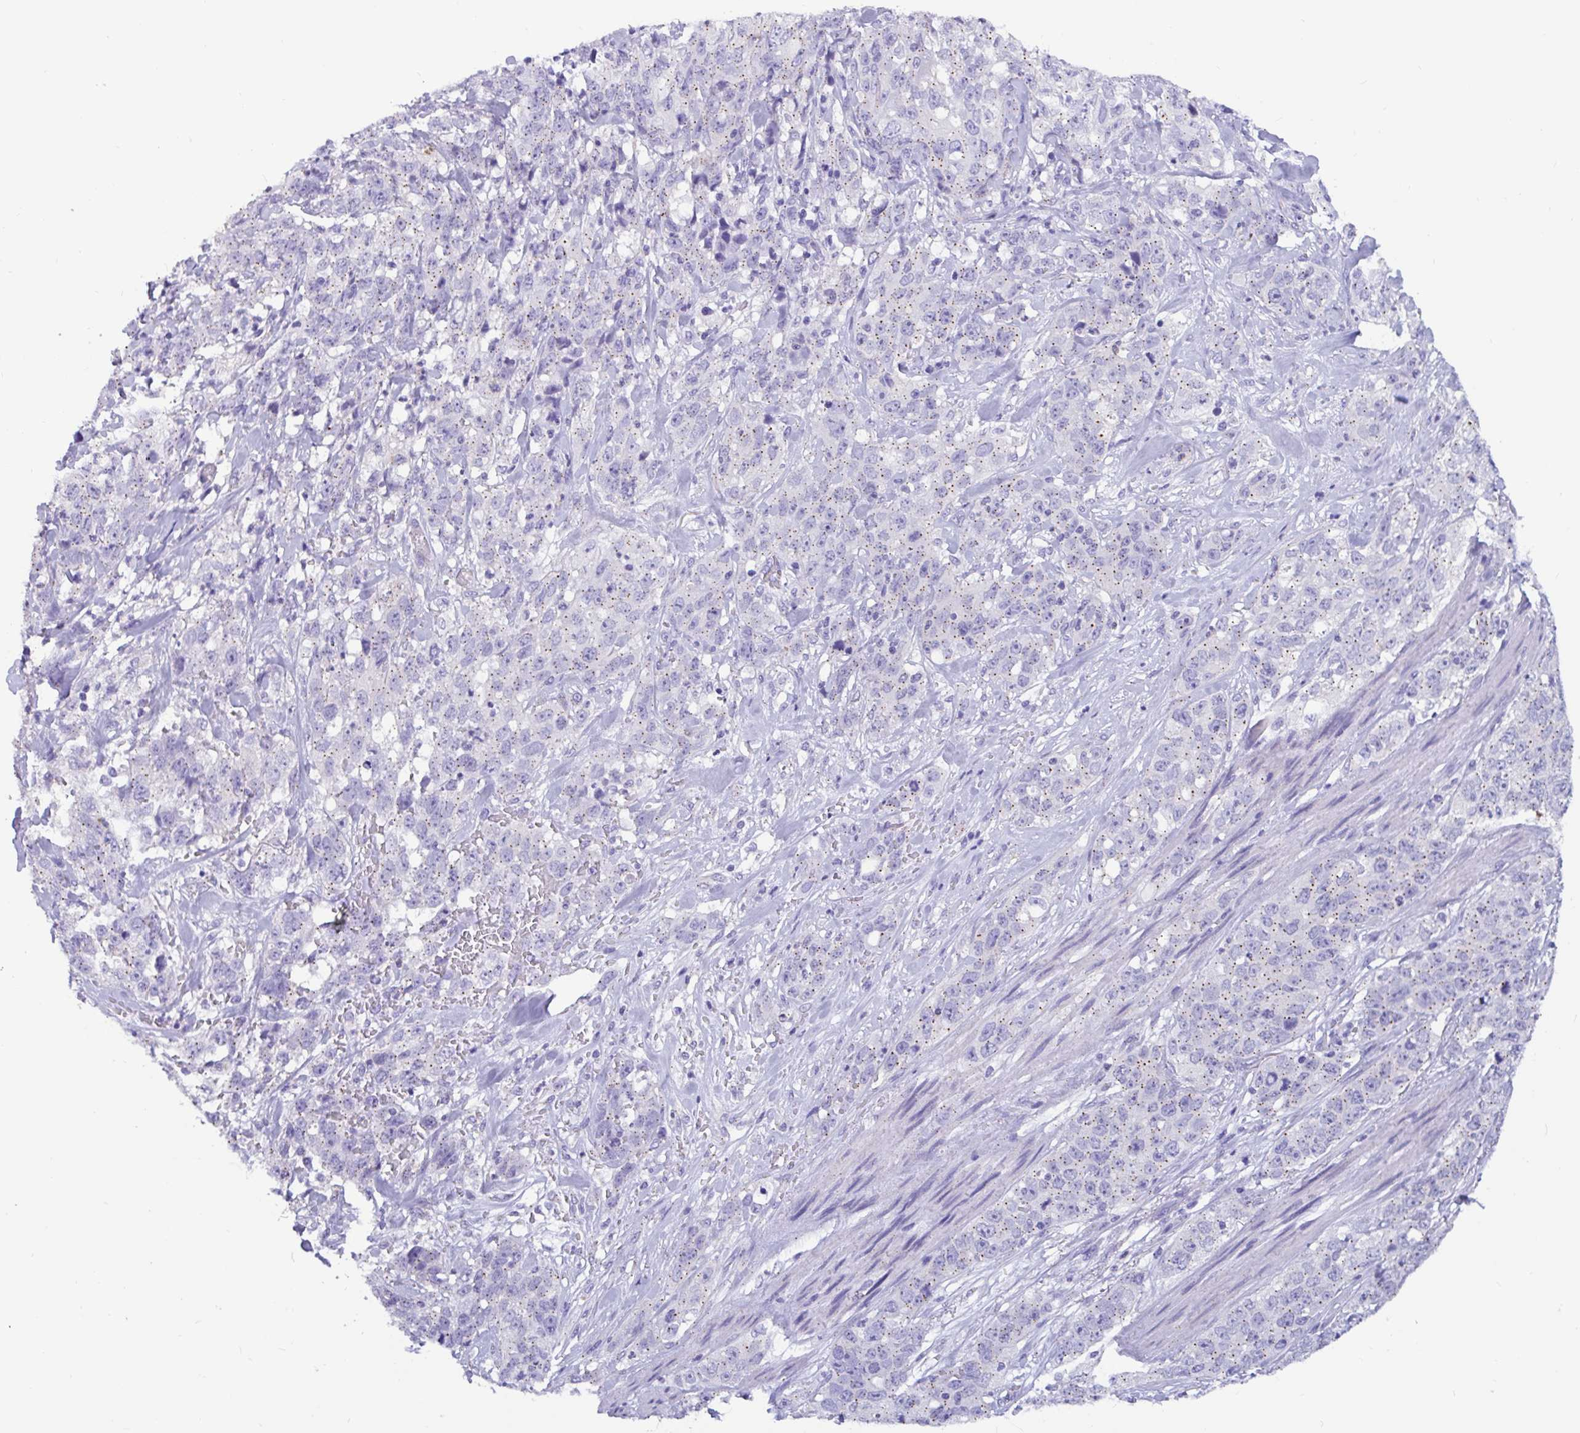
{"staining": {"intensity": "weak", "quantity": ">75%", "location": "cytoplasmic/membranous"}, "tissue": "stomach cancer", "cell_type": "Tumor cells", "image_type": "cancer", "snomed": [{"axis": "morphology", "description": "Adenocarcinoma, NOS"}, {"axis": "topography", "description": "Stomach"}], "caption": "Immunohistochemistry (IHC) staining of adenocarcinoma (stomach), which shows low levels of weak cytoplasmic/membranous staining in about >75% of tumor cells indicating weak cytoplasmic/membranous protein positivity. The staining was performed using DAB (brown) for protein detection and nuclei were counterstained in hematoxylin (blue).", "gene": "RNASE3", "patient": {"sex": "male", "age": 48}}